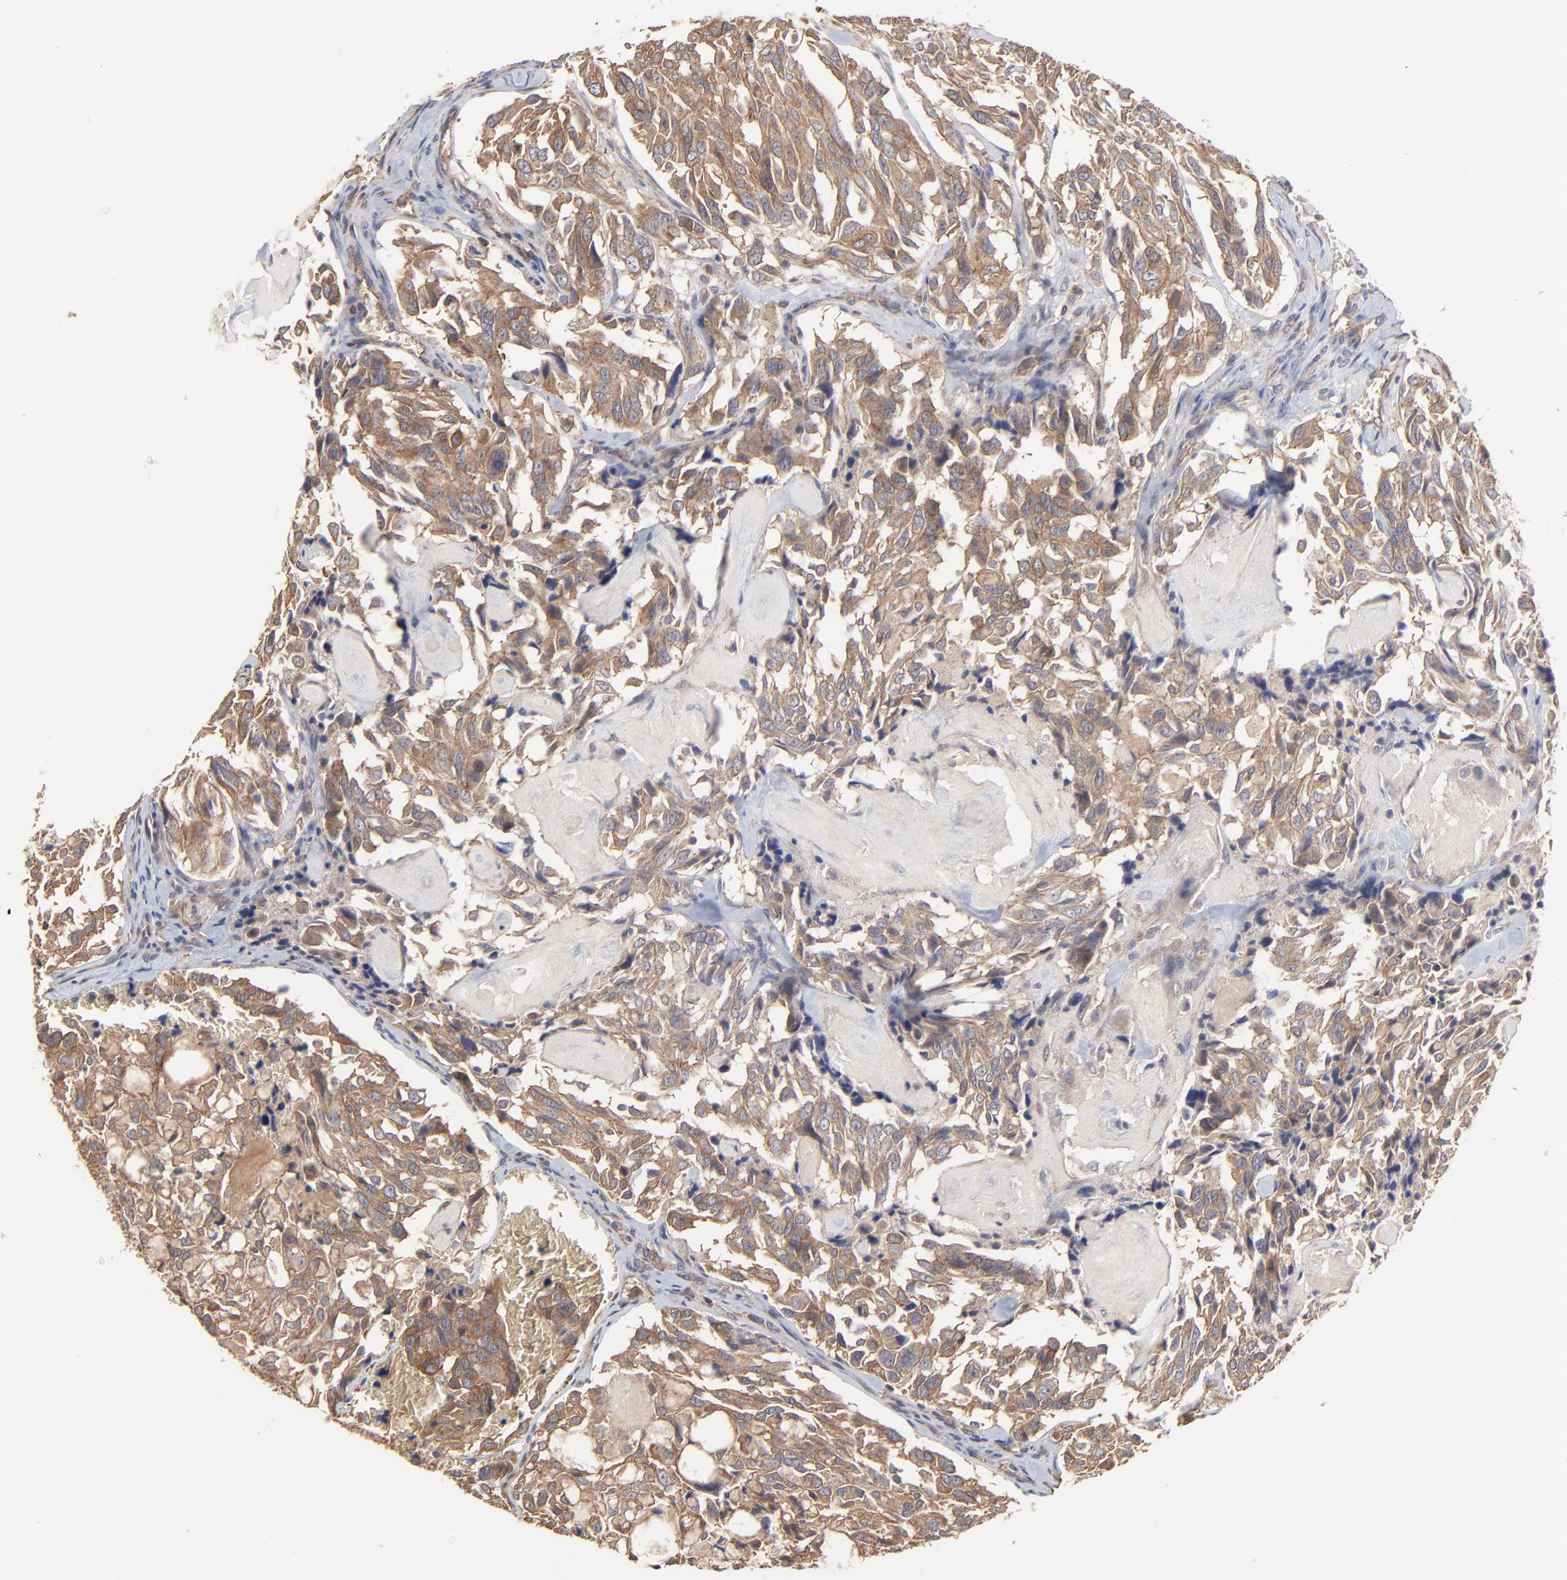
{"staining": {"intensity": "moderate", "quantity": ">75%", "location": "cytoplasmic/membranous"}, "tissue": "thyroid cancer", "cell_type": "Tumor cells", "image_type": "cancer", "snomed": [{"axis": "morphology", "description": "Carcinoma, NOS"}, {"axis": "morphology", "description": "Carcinoid, malignant, NOS"}, {"axis": "topography", "description": "Thyroid gland"}], "caption": "DAB (3,3'-diaminobenzidine) immunohistochemical staining of human thyroid cancer (malignant carcinoid) shows moderate cytoplasmic/membranous protein positivity in about >75% of tumor cells.", "gene": "ARMT1", "patient": {"sex": "male", "age": 33}}